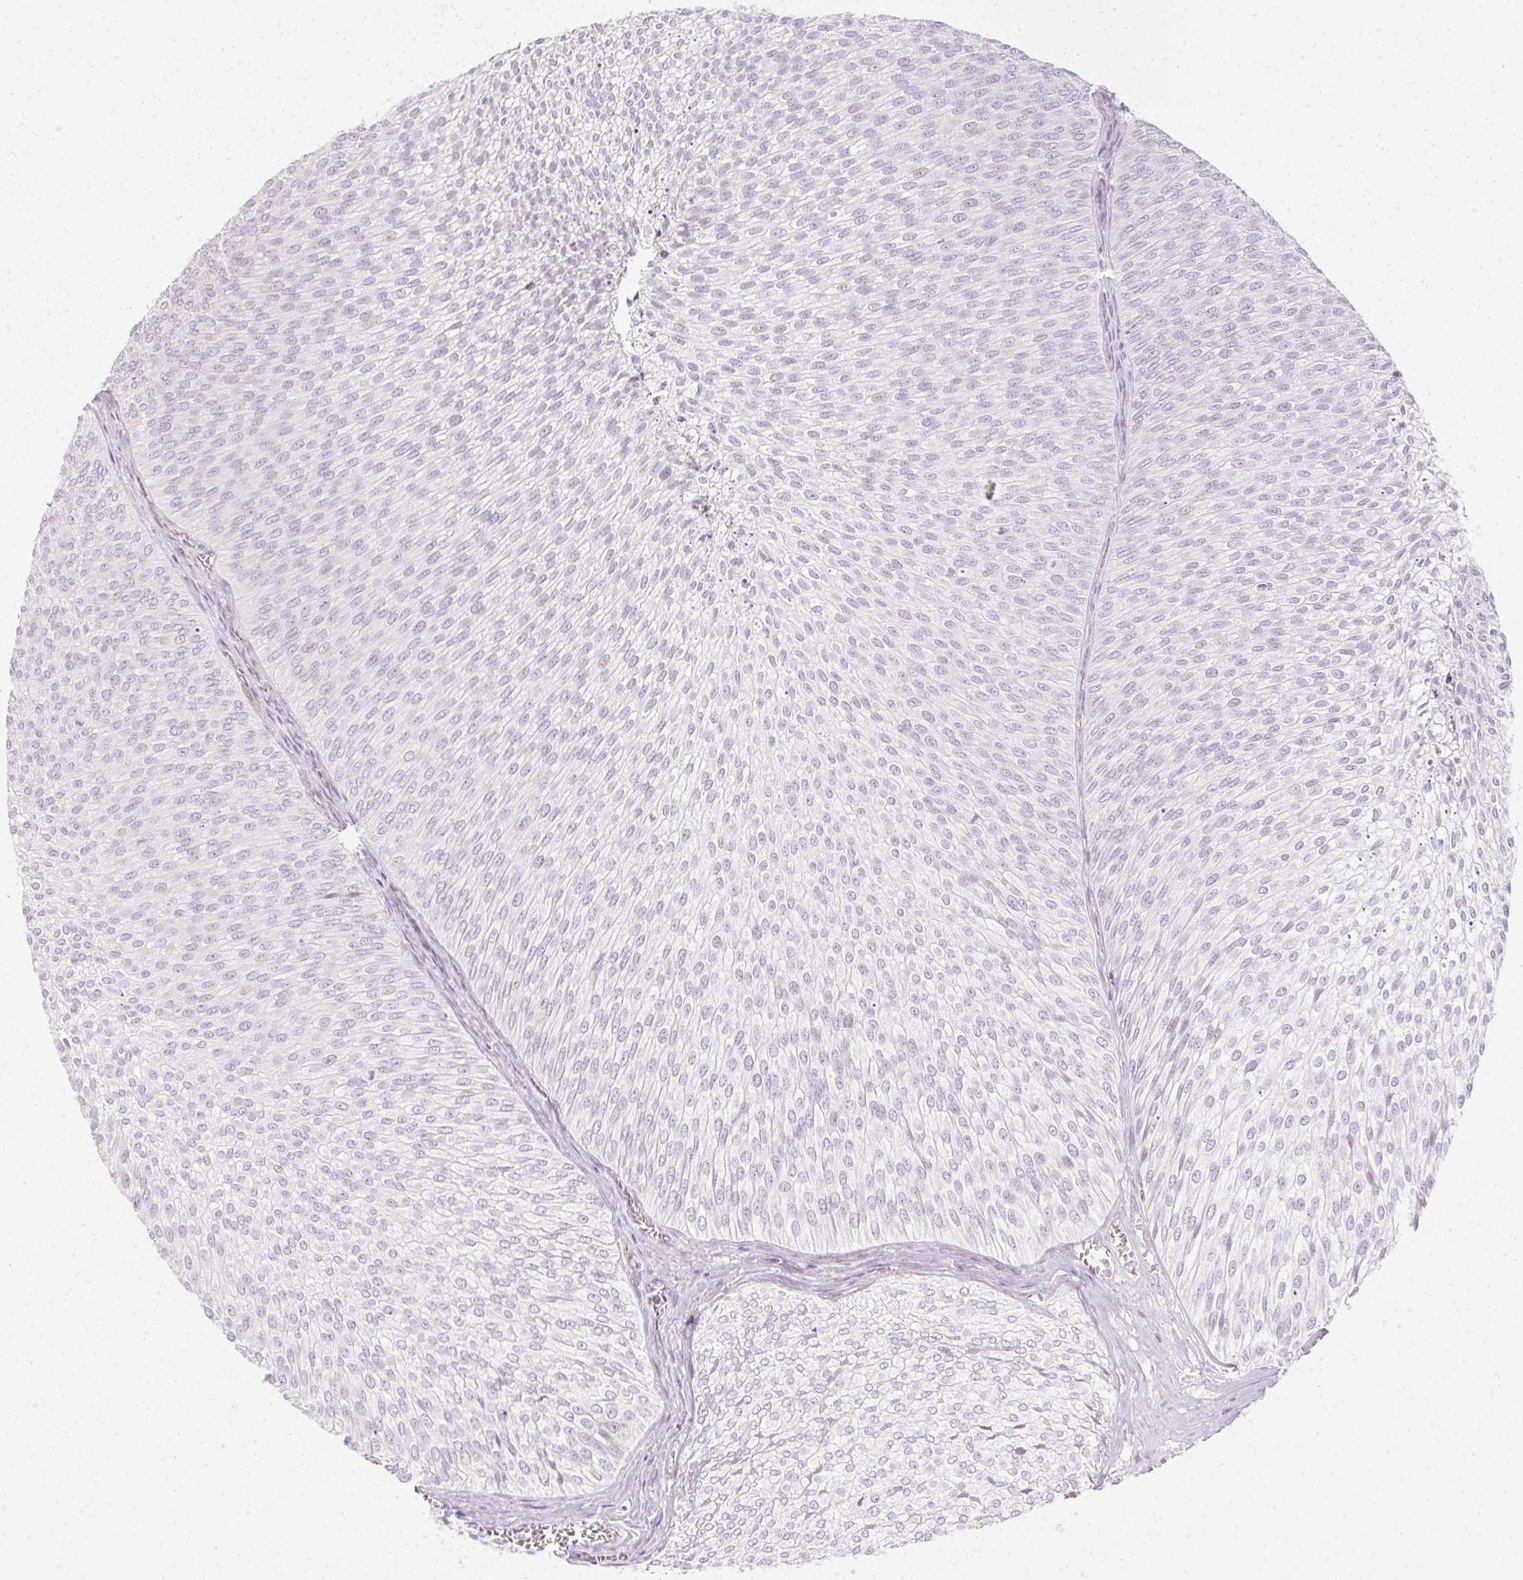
{"staining": {"intensity": "negative", "quantity": "none", "location": "none"}, "tissue": "urothelial cancer", "cell_type": "Tumor cells", "image_type": "cancer", "snomed": [{"axis": "morphology", "description": "Urothelial carcinoma, Low grade"}, {"axis": "topography", "description": "Urinary bladder"}], "caption": "Micrograph shows no significant protein positivity in tumor cells of low-grade urothelial carcinoma.", "gene": "C3orf49", "patient": {"sex": "male", "age": 91}}